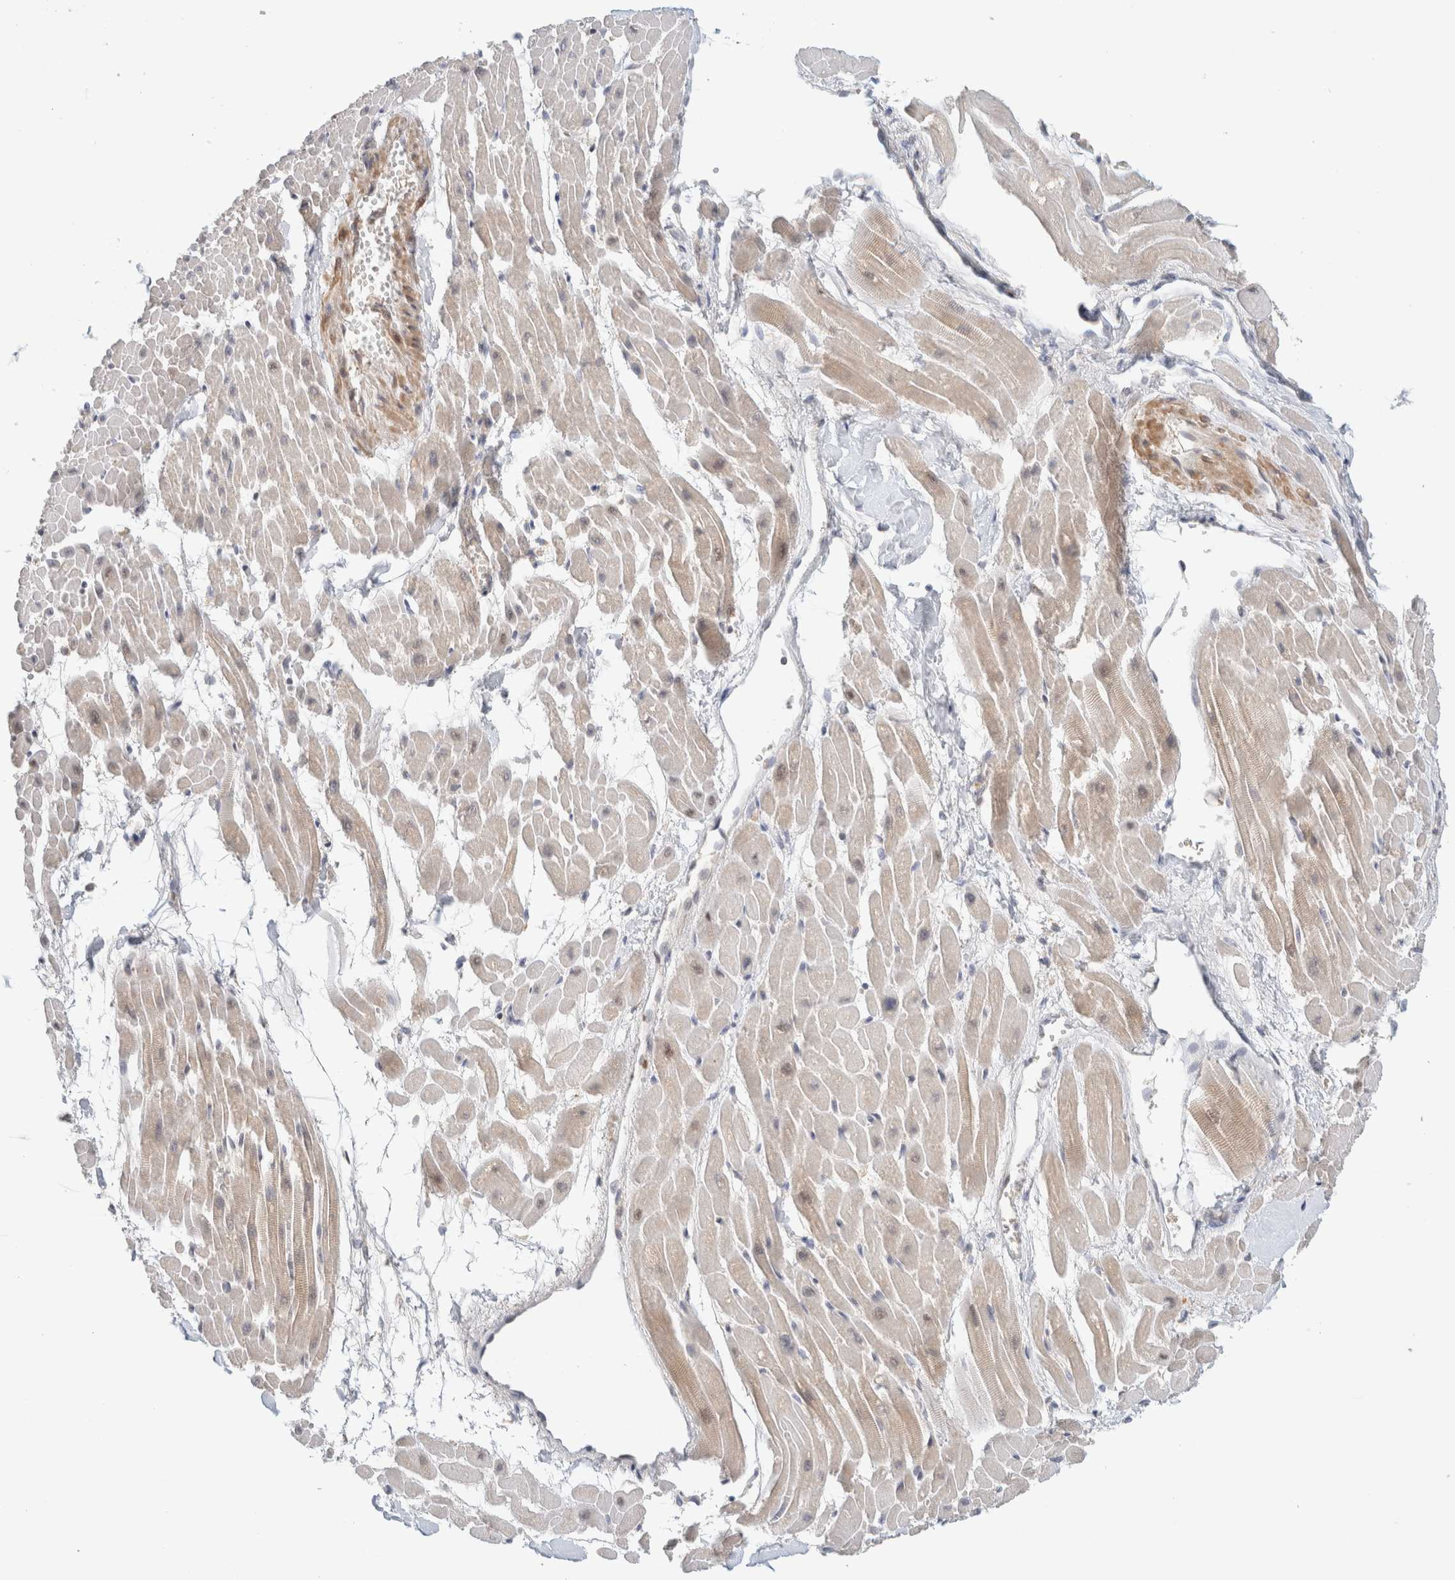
{"staining": {"intensity": "moderate", "quantity": "<25%", "location": "cytoplasmic/membranous,nuclear"}, "tissue": "heart muscle", "cell_type": "Cardiomyocytes", "image_type": "normal", "snomed": [{"axis": "morphology", "description": "Normal tissue, NOS"}, {"axis": "topography", "description": "Heart"}], "caption": "Immunohistochemistry (IHC) (DAB) staining of benign human heart muscle shows moderate cytoplasmic/membranous,nuclear protein expression in about <25% of cardiomyocytes.", "gene": "MRM3", "patient": {"sex": "male", "age": 45}}